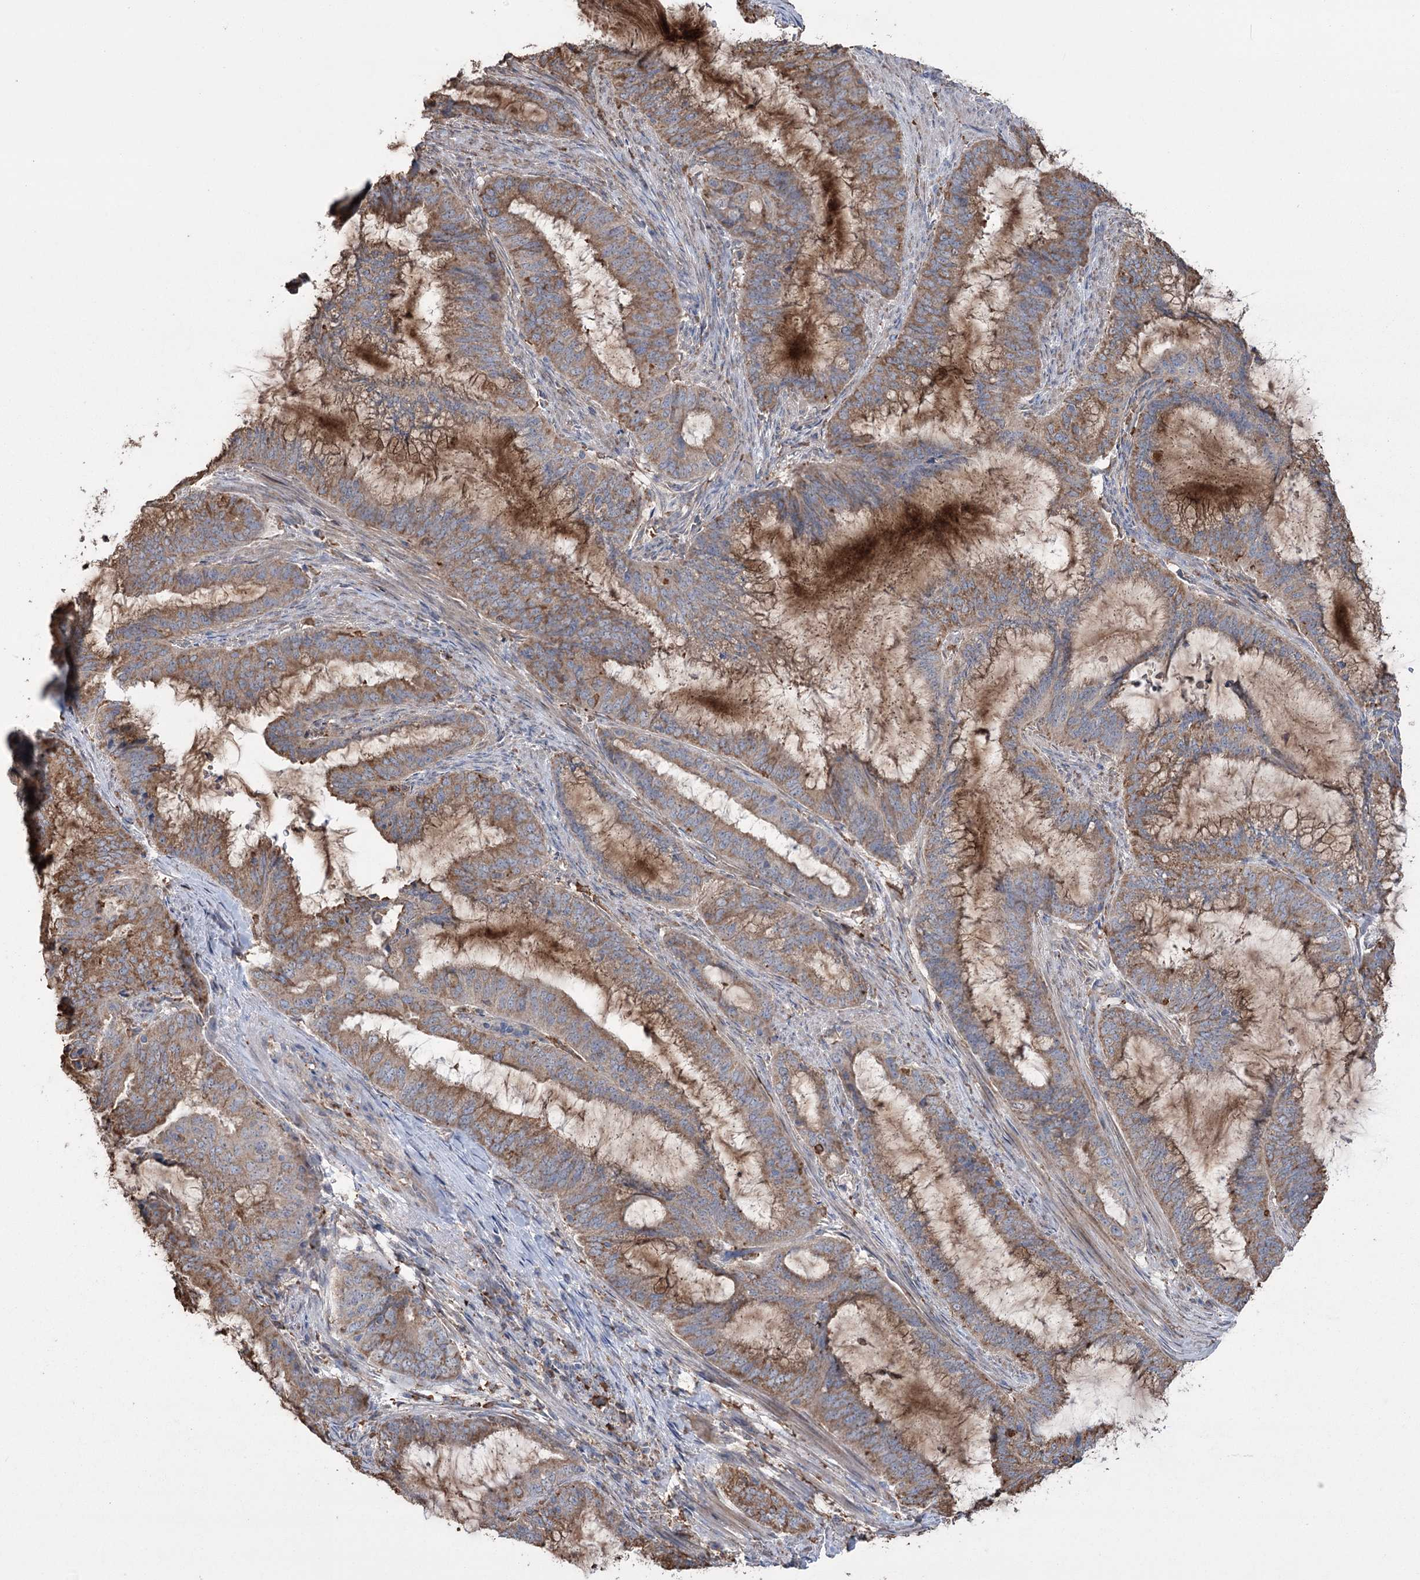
{"staining": {"intensity": "moderate", "quantity": ">75%", "location": "cytoplasmic/membranous"}, "tissue": "endometrial cancer", "cell_type": "Tumor cells", "image_type": "cancer", "snomed": [{"axis": "morphology", "description": "Adenocarcinoma, NOS"}, {"axis": "topography", "description": "Endometrium"}], "caption": "Immunohistochemistry (IHC) image of endometrial cancer (adenocarcinoma) stained for a protein (brown), which demonstrates medium levels of moderate cytoplasmic/membranous expression in approximately >75% of tumor cells.", "gene": "TRIM71", "patient": {"sex": "female", "age": 51}}